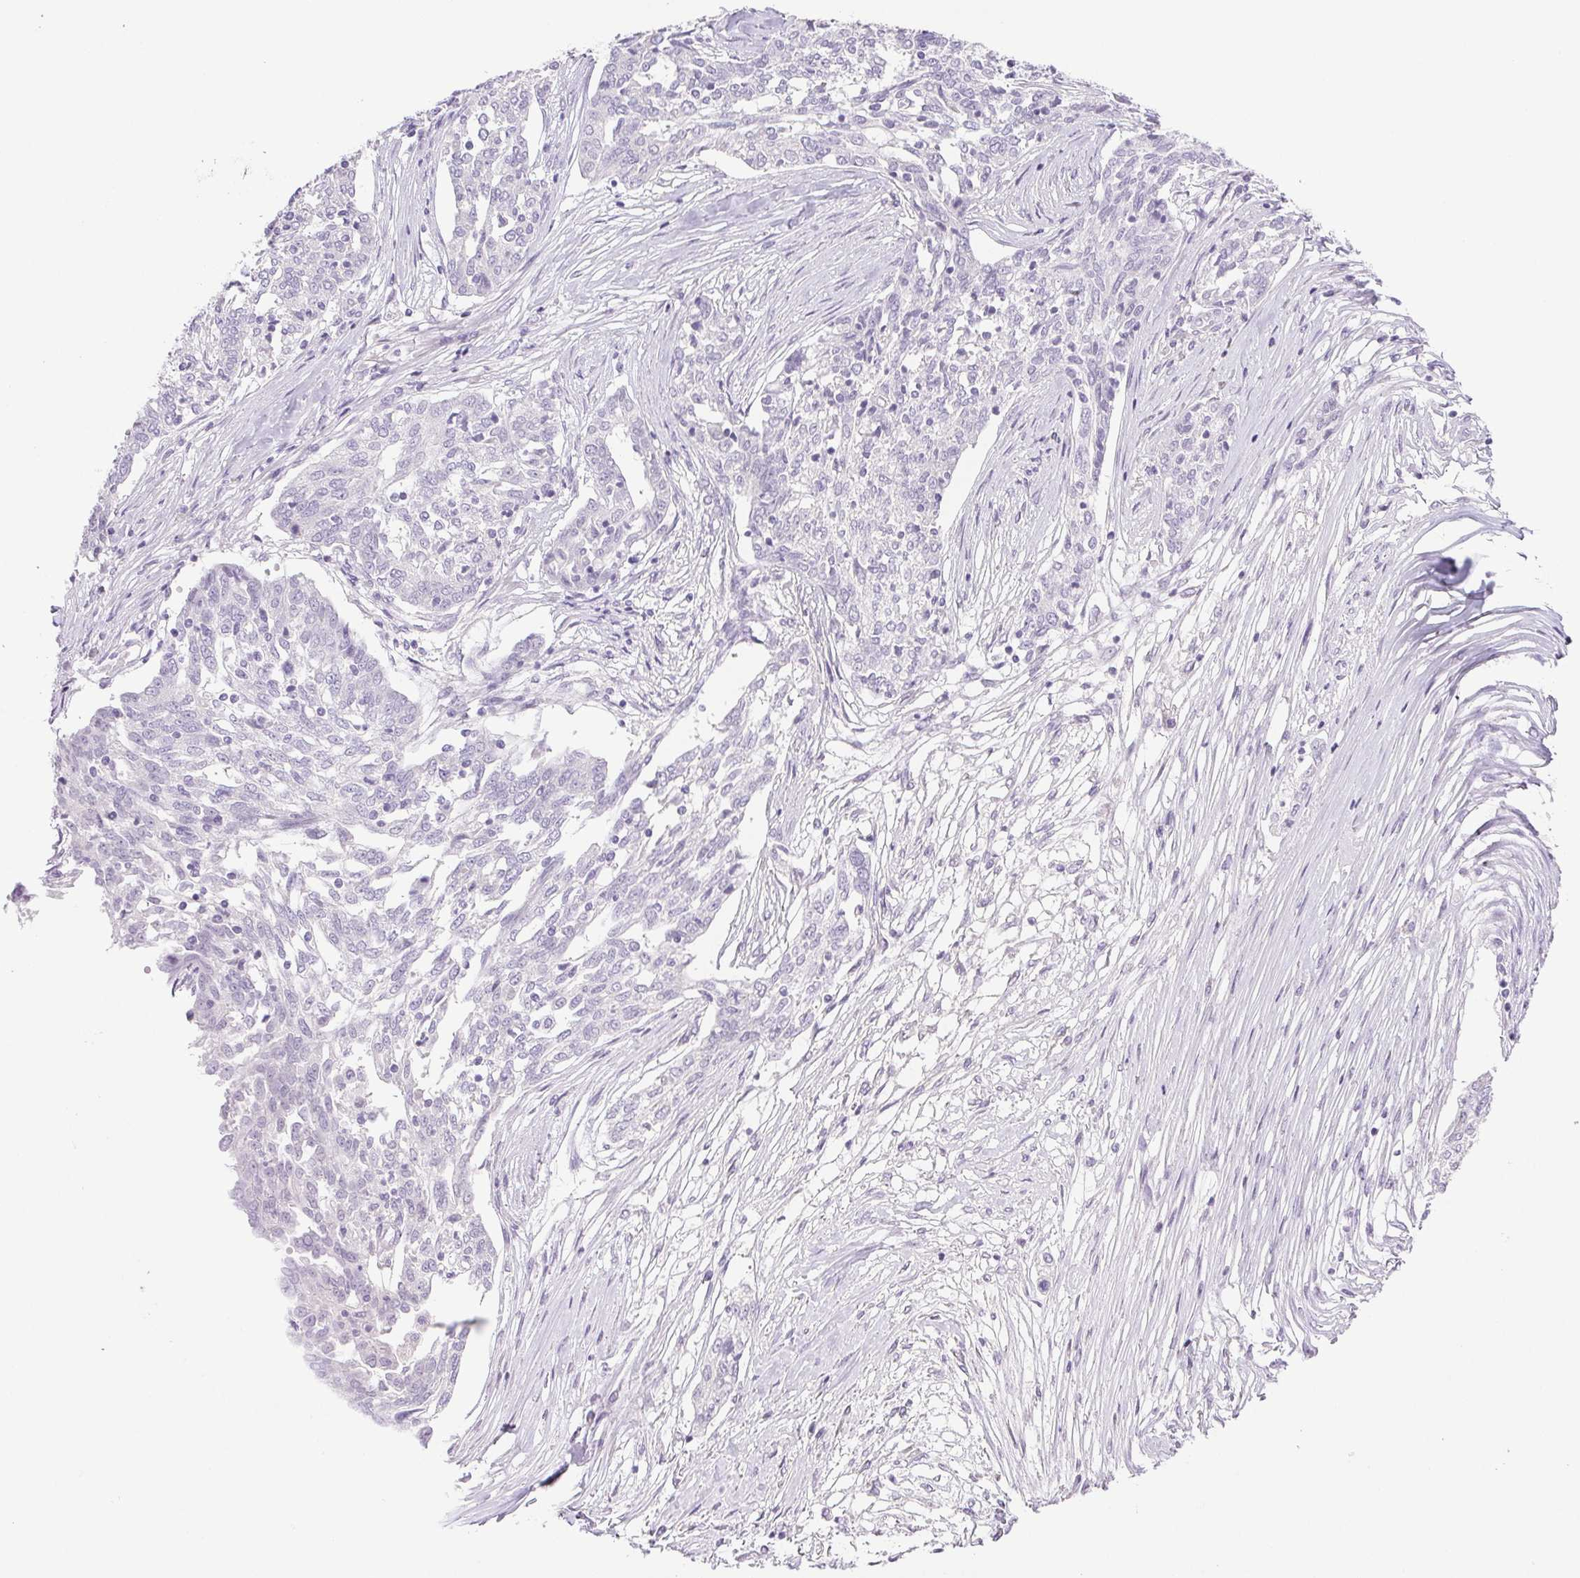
{"staining": {"intensity": "negative", "quantity": "none", "location": "none"}, "tissue": "ovarian cancer", "cell_type": "Tumor cells", "image_type": "cancer", "snomed": [{"axis": "morphology", "description": "Cystadenocarcinoma, serous, NOS"}, {"axis": "topography", "description": "Ovary"}], "caption": "DAB immunohistochemical staining of human ovarian serous cystadenocarcinoma reveals no significant expression in tumor cells.", "gene": "PAPPA2", "patient": {"sex": "female", "age": 67}}